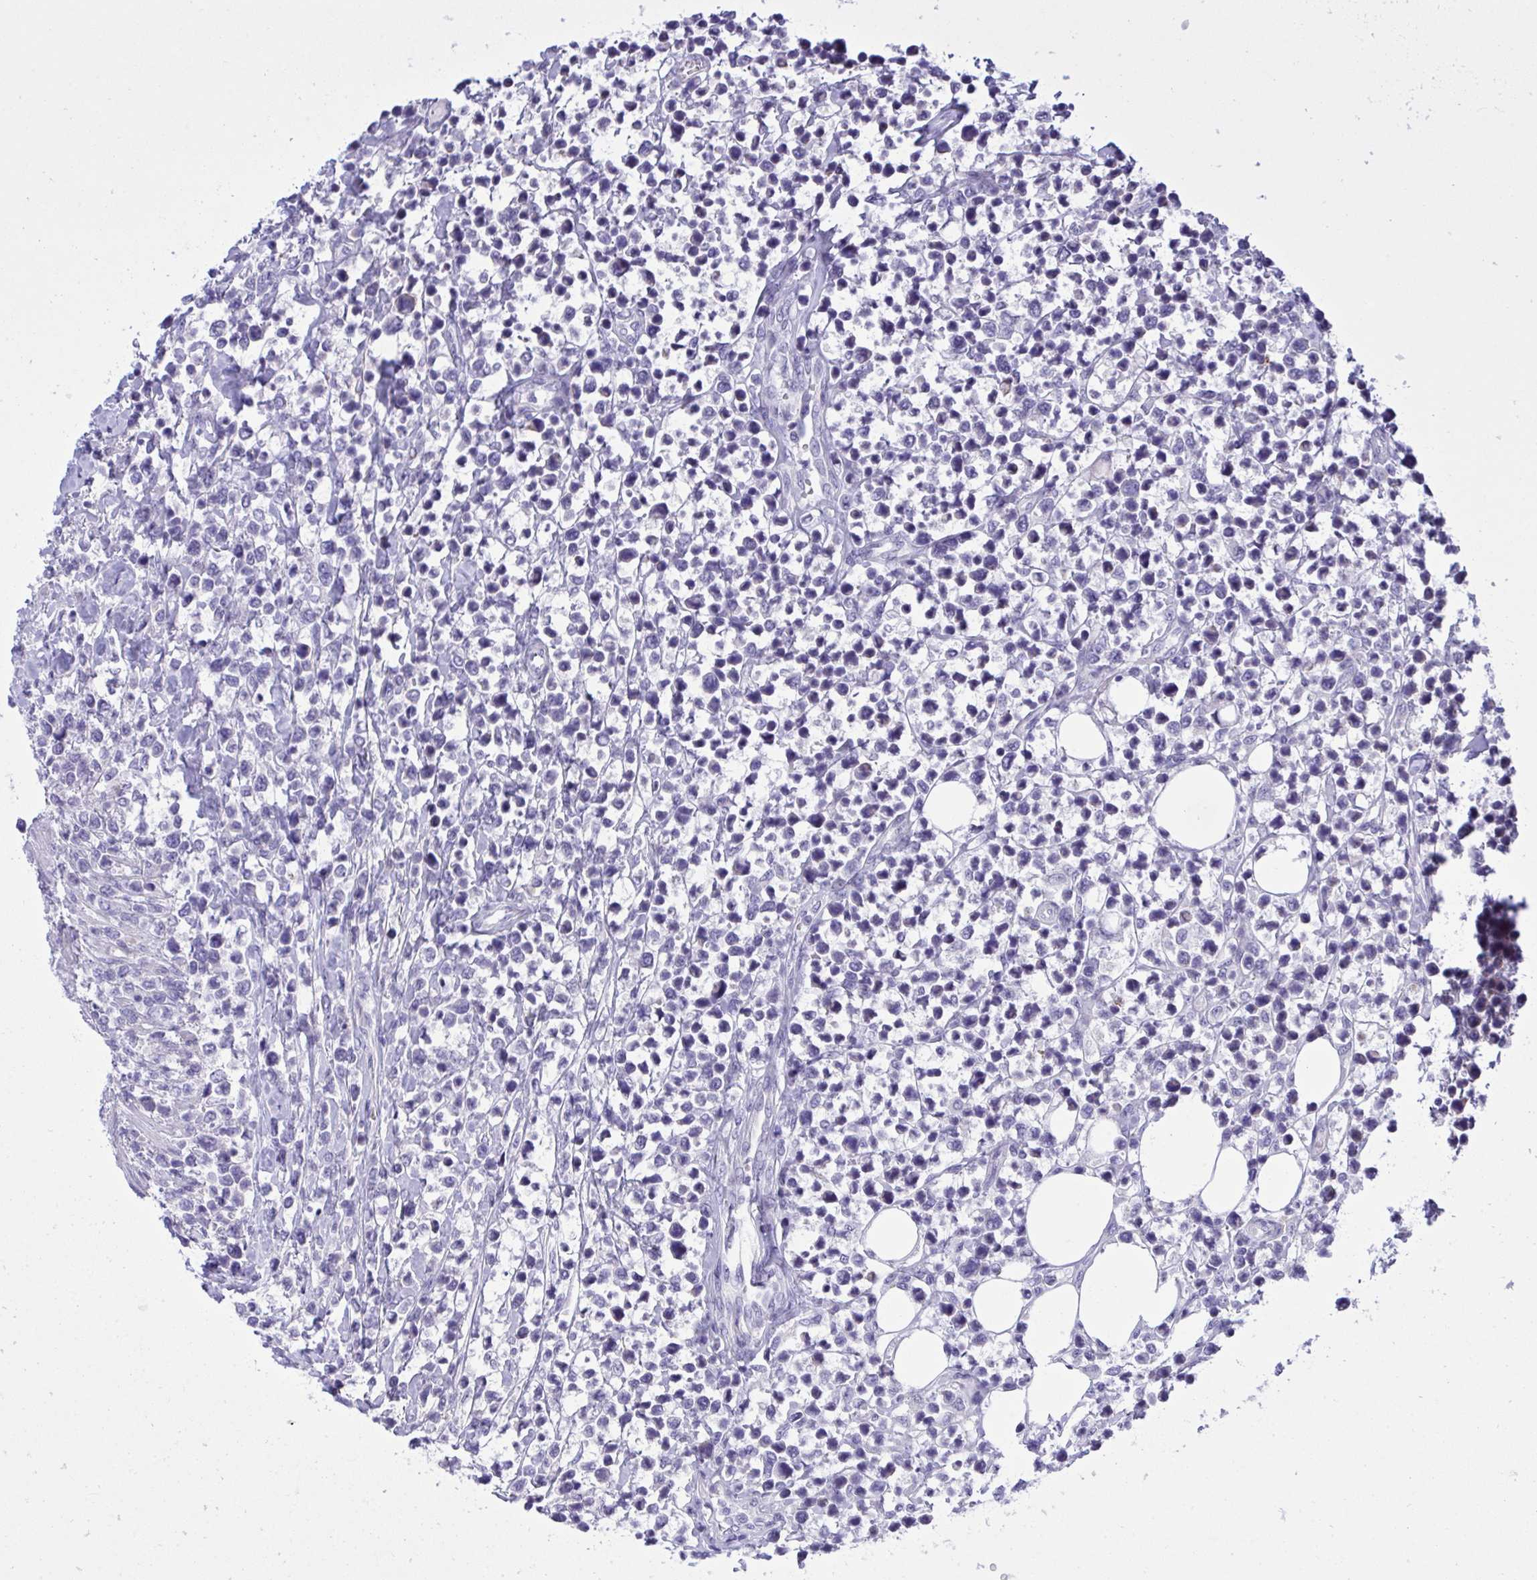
{"staining": {"intensity": "negative", "quantity": "none", "location": "none"}, "tissue": "lymphoma", "cell_type": "Tumor cells", "image_type": "cancer", "snomed": [{"axis": "morphology", "description": "Malignant lymphoma, non-Hodgkin's type, High grade"}, {"axis": "topography", "description": "Soft tissue"}], "caption": "An immunohistochemistry (IHC) micrograph of high-grade malignant lymphoma, non-Hodgkin's type is shown. There is no staining in tumor cells of high-grade malignant lymphoma, non-Hodgkin's type. (DAB immunohistochemistry (IHC), high magnification).", "gene": "WDR97", "patient": {"sex": "female", "age": 56}}